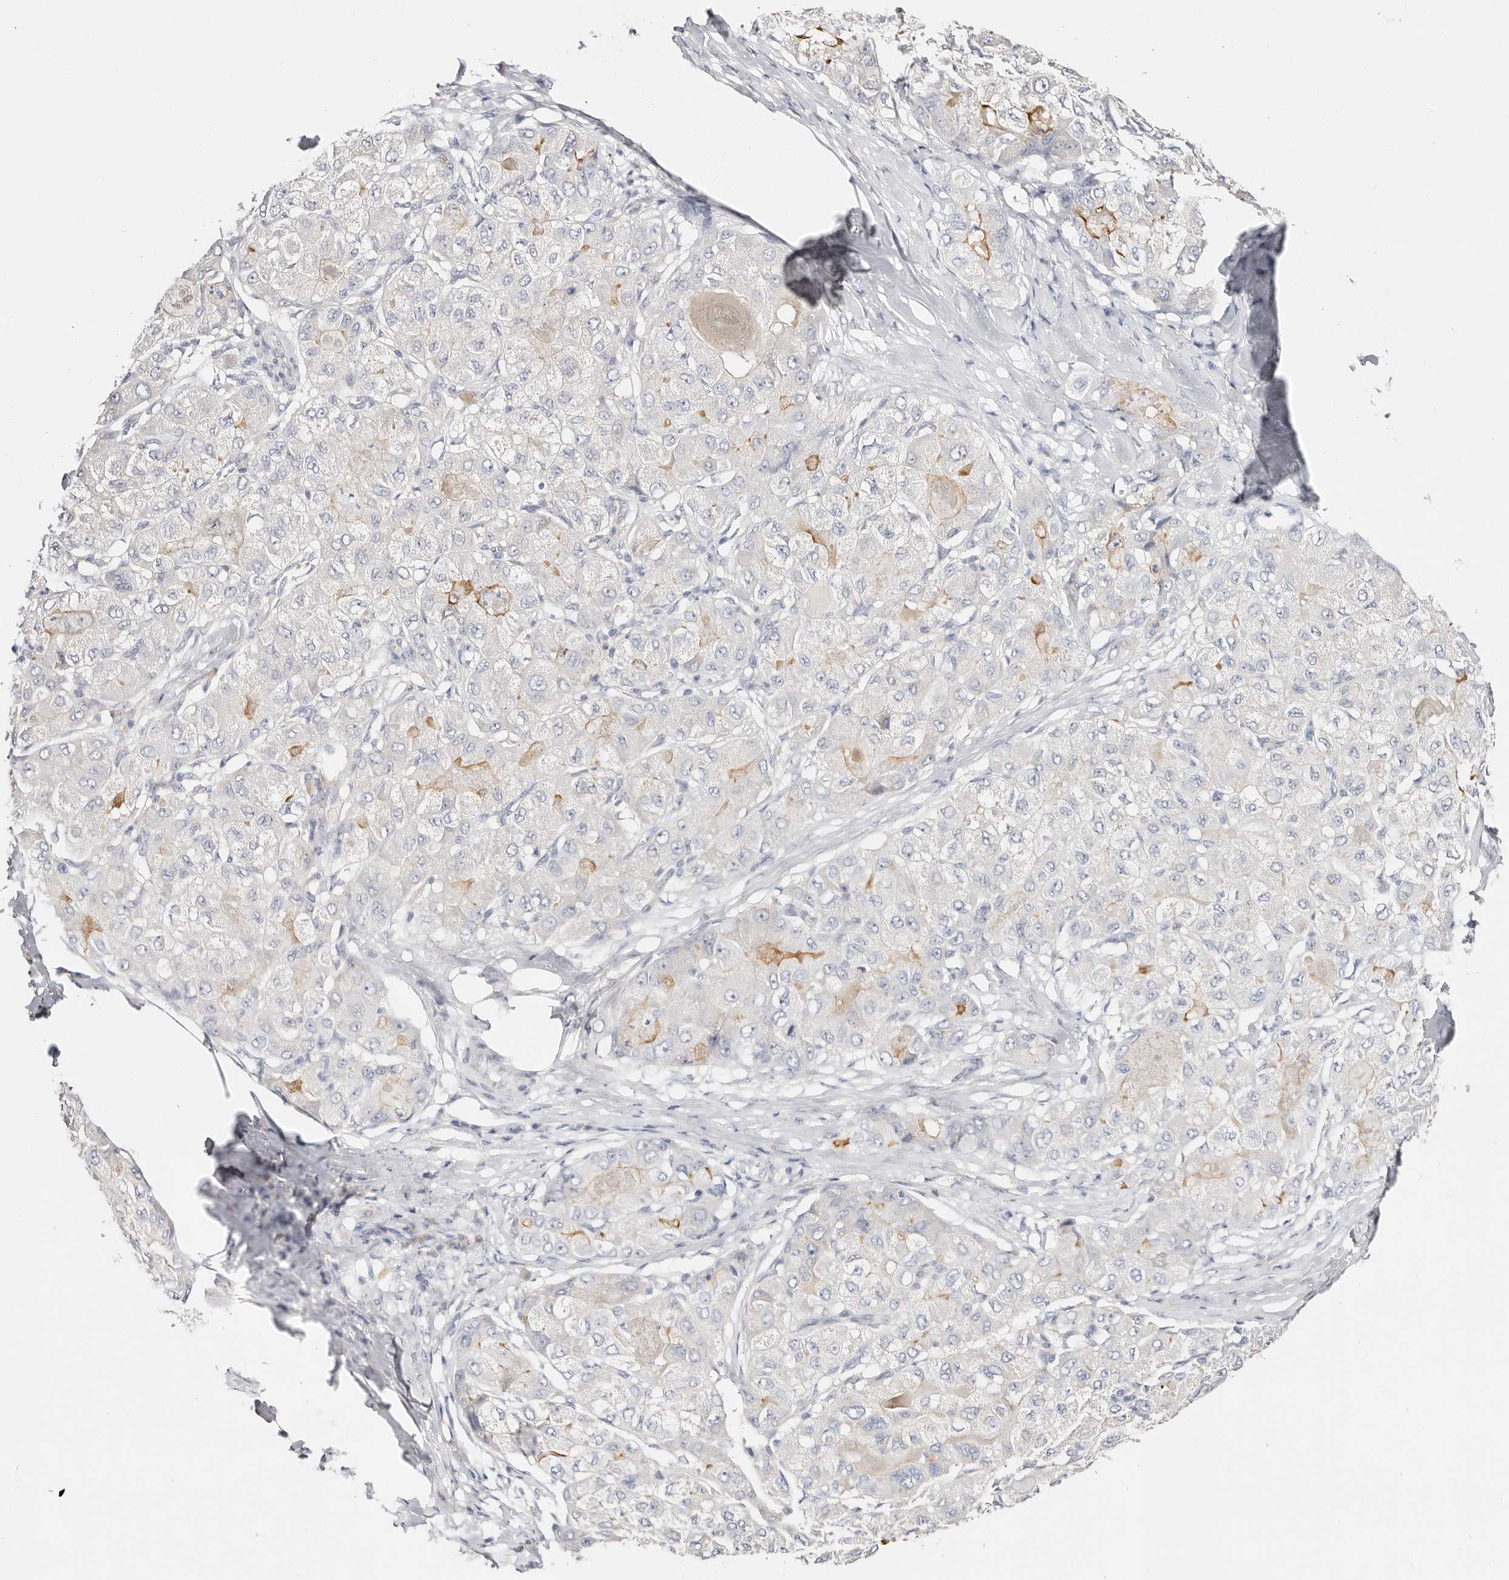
{"staining": {"intensity": "negative", "quantity": "none", "location": "none"}, "tissue": "liver cancer", "cell_type": "Tumor cells", "image_type": "cancer", "snomed": [{"axis": "morphology", "description": "Carcinoma, Hepatocellular, NOS"}, {"axis": "topography", "description": "Liver"}], "caption": "High power microscopy image of an IHC micrograph of liver hepatocellular carcinoma, revealing no significant staining in tumor cells.", "gene": "DNASE1", "patient": {"sex": "male", "age": 80}}